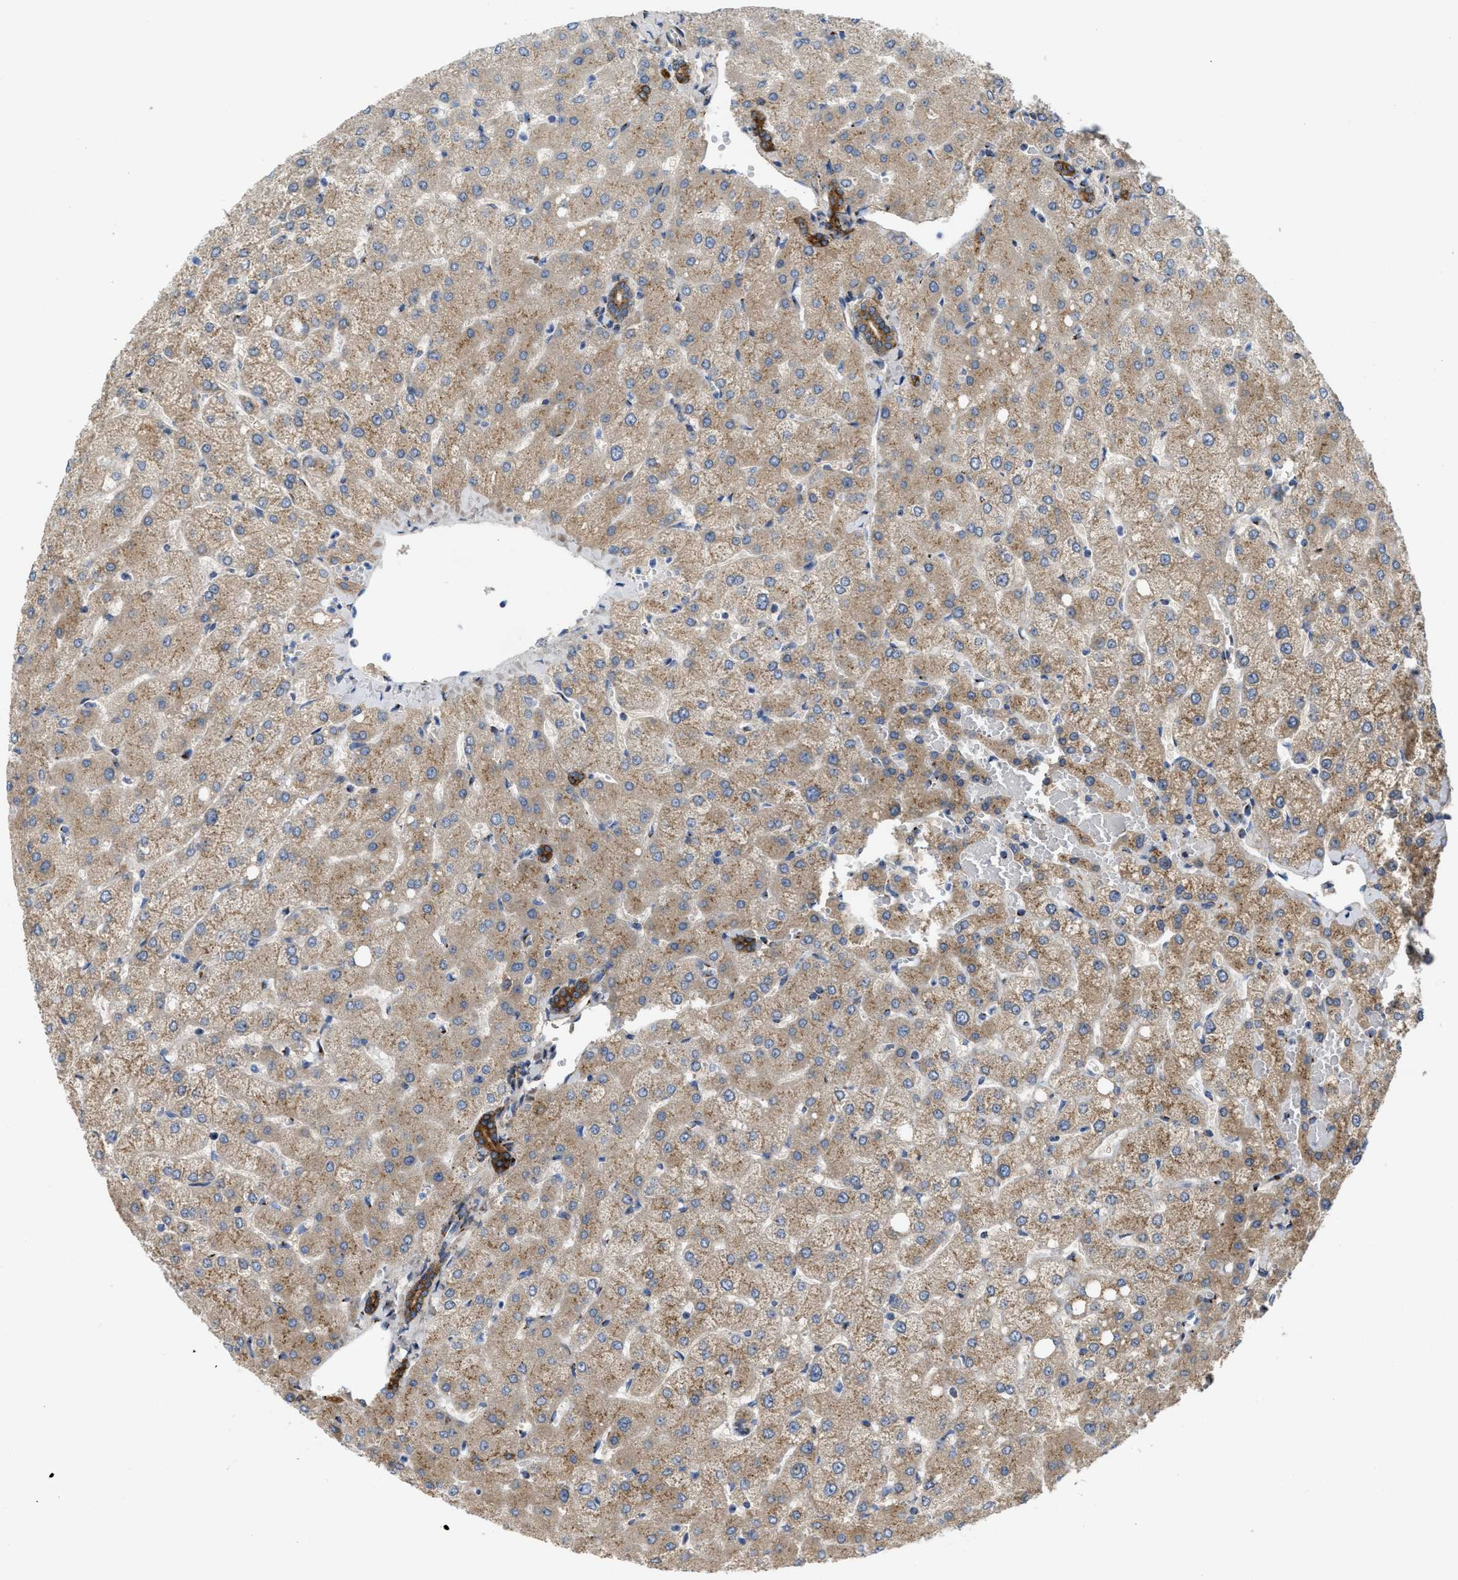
{"staining": {"intensity": "strong", "quantity": ">75%", "location": "cytoplasmic/membranous"}, "tissue": "liver", "cell_type": "Cholangiocytes", "image_type": "normal", "snomed": [{"axis": "morphology", "description": "Normal tissue, NOS"}, {"axis": "topography", "description": "Liver"}], "caption": "Immunohistochemistry micrograph of normal human liver stained for a protein (brown), which reveals high levels of strong cytoplasmic/membranous positivity in approximately >75% of cholangiocytes.", "gene": "ZNF70", "patient": {"sex": "female", "age": 54}}